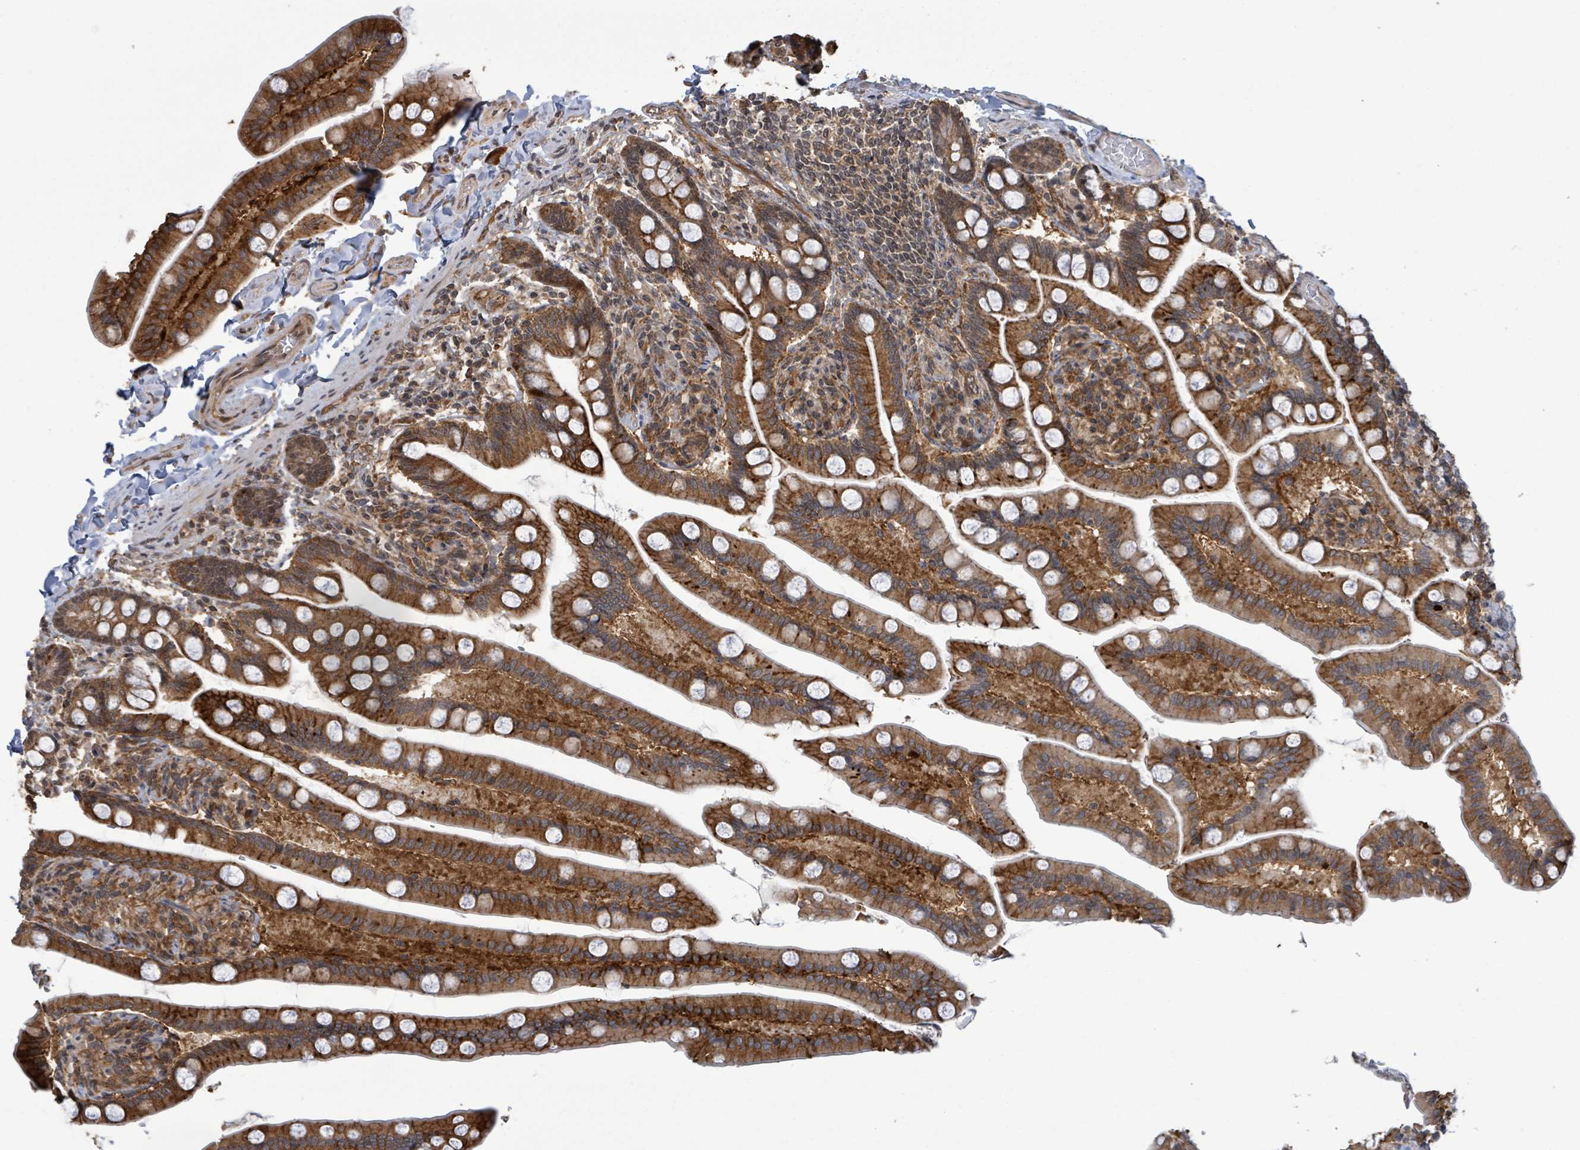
{"staining": {"intensity": "strong", "quantity": ">75%", "location": "cytoplasmic/membranous"}, "tissue": "small intestine", "cell_type": "Glandular cells", "image_type": "normal", "snomed": [{"axis": "morphology", "description": "Normal tissue, NOS"}, {"axis": "topography", "description": "Small intestine"}], "caption": "Small intestine stained with DAB immunohistochemistry (IHC) demonstrates high levels of strong cytoplasmic/membranous positivity in approximately >75% of glandular cells. (DAB = brown stain, brightfield microscopy at high magnification).", "gene": "ENSG00000256500", "patient": {"sex": "female", "age": 64}}